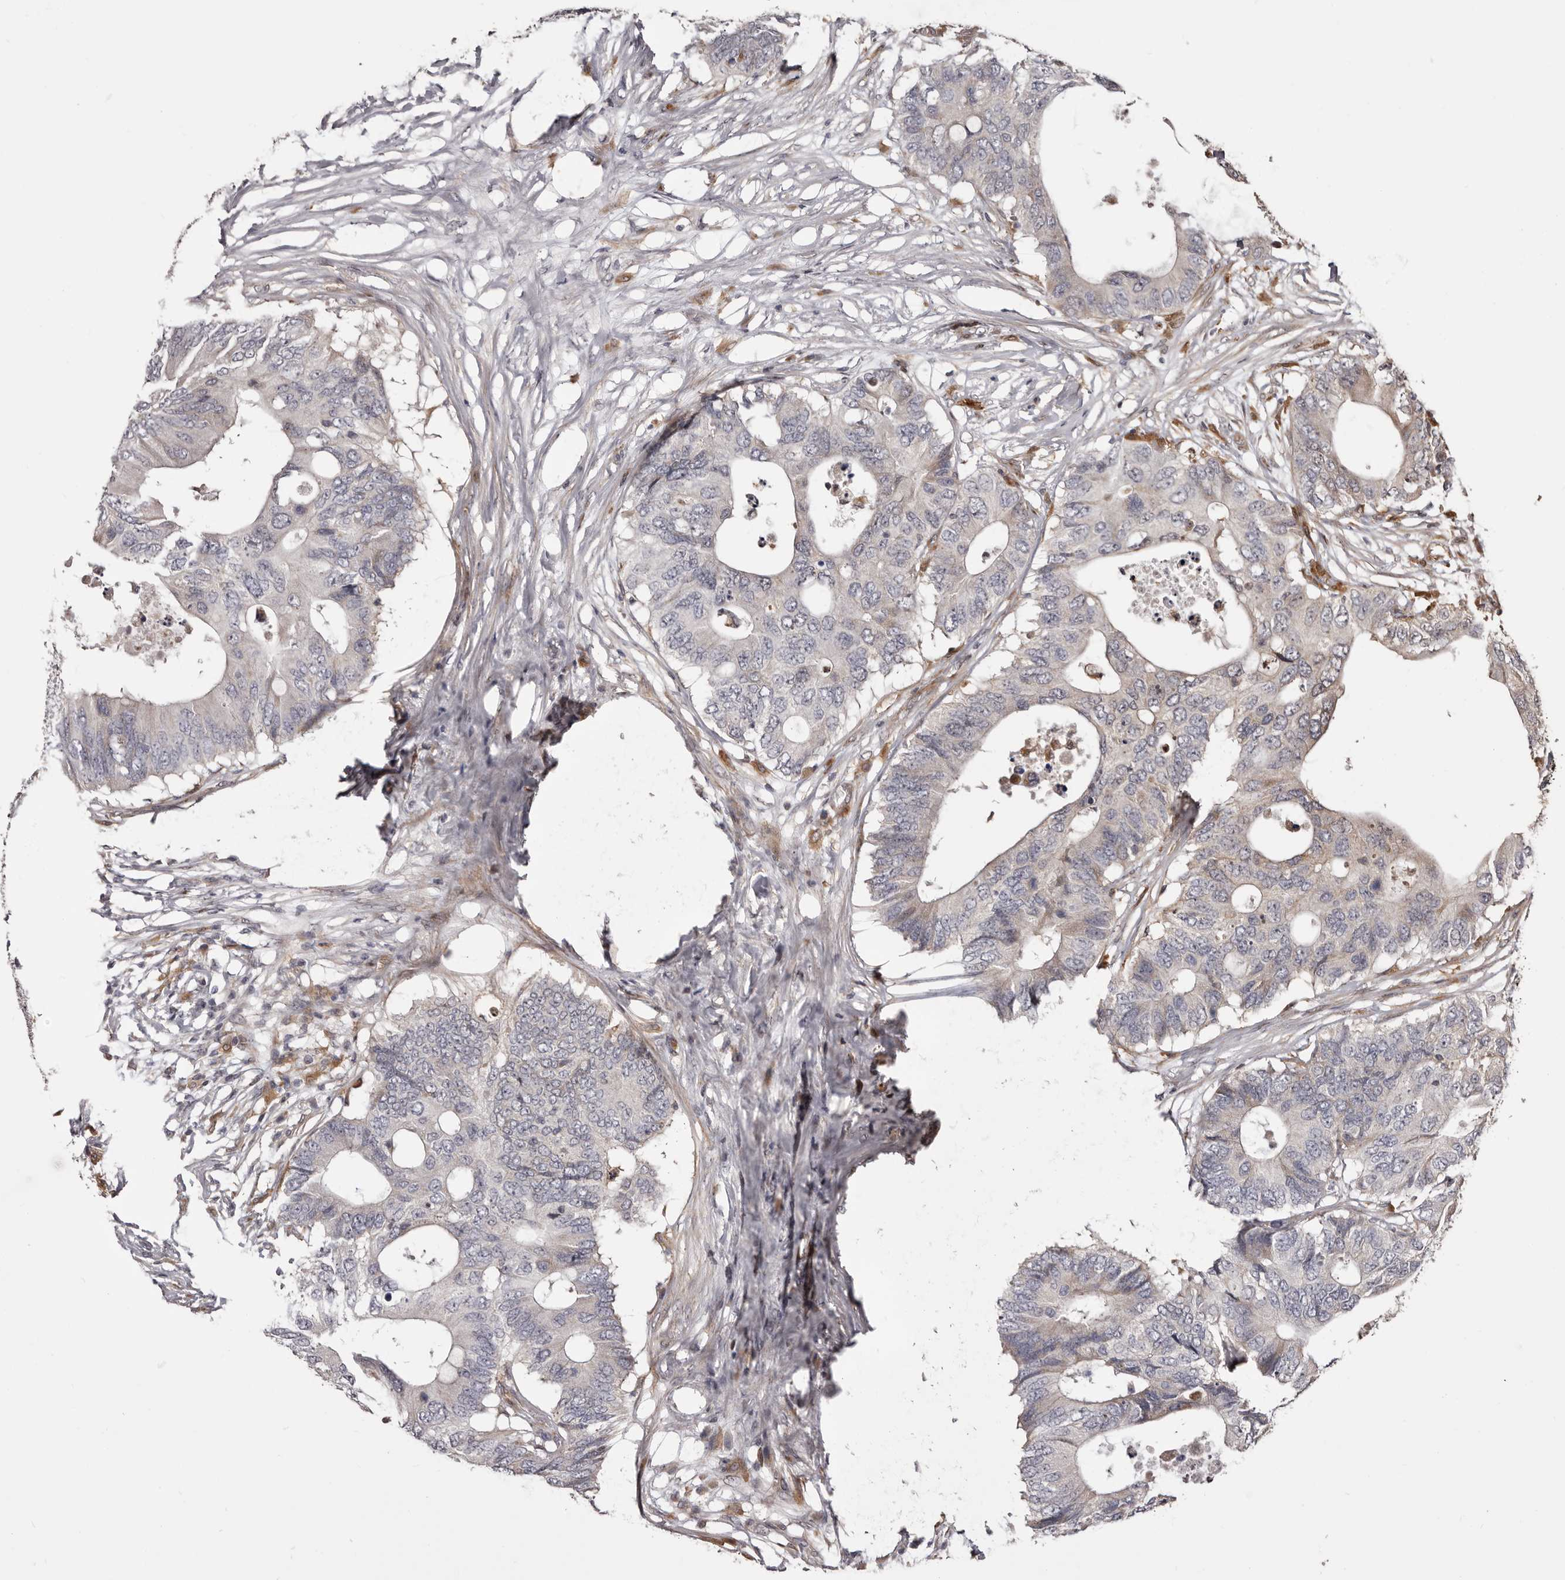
{"staining": {"intensity": "negative", "quantity": "none", "location": "none"}, "tissue": "colorectal cancer", "cell_type": "Tumor cells", "image_type": "cancer", "snomed": [{"axis": "morphology", "description": "Adenocarcinoma, NOS"}, {"axis": "topography", "description": "Colon"}], "caption": "A micrograph of human colorectal adenocarcinoma is negative for staining in tumor cells. (DAB (3,3'-diaminobenzidine) immunohistochemistry (IHC) visualized using brightfield microscopy, high magnification).", "gene": "ZCCHC7", "patient": {"sex": "male", "age": 71}}